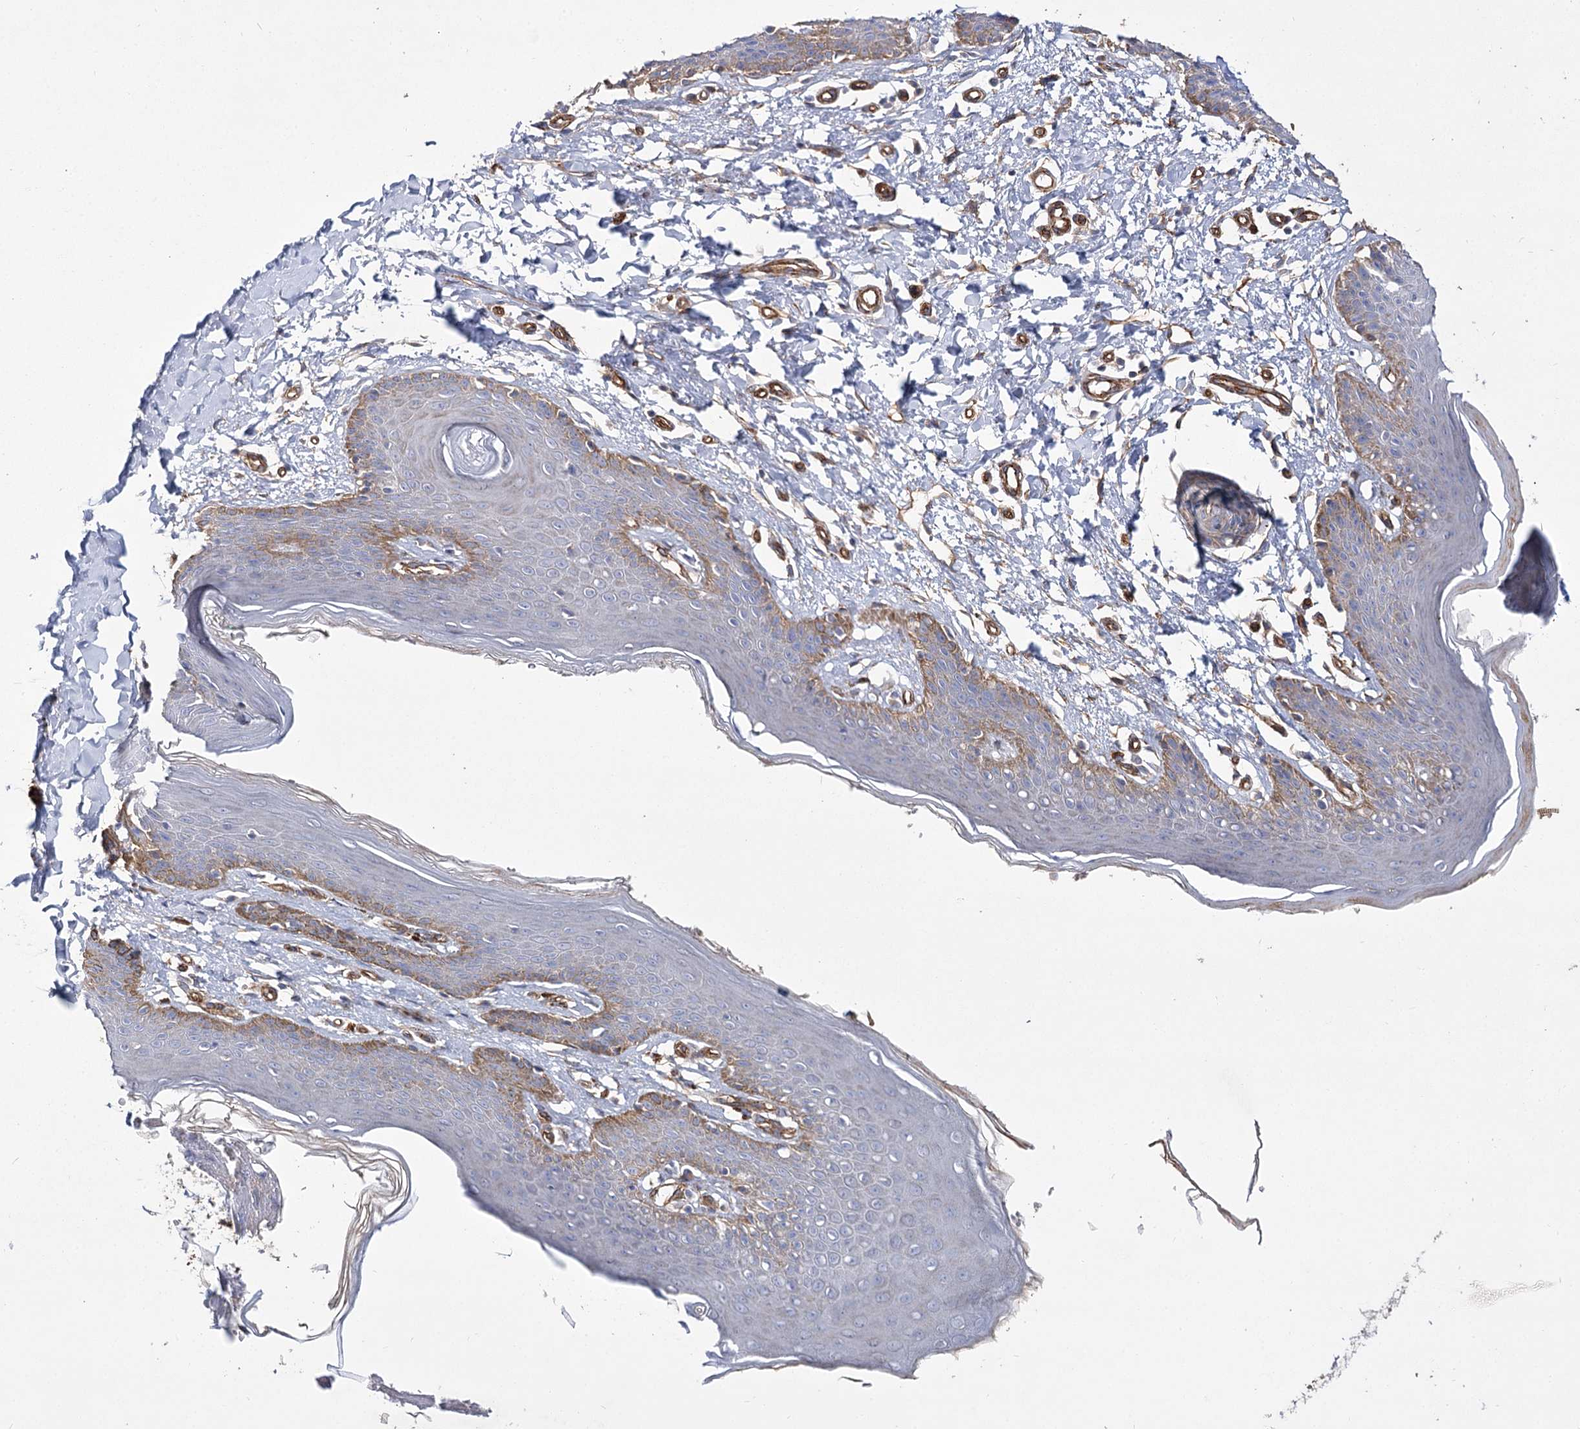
{"staining": {"intensity": "moderate", "quantity": "25%-75%", "location": "cytoplasmic/membranous"}, "tissue": "skin", "cell_type": "Epidermal cells", "image_type": "normal", "snomed": [{"axis": "morphology", "description": "Normal tissue, NOS"}, {"axis": "topography", "description": "Vulva"}], "caption": "Immunohistochemistry (DAB) staining of unremarkable skin reveals moderate cytoplasmic/membranous protein staining in approximately 25%-75% of epidermal cells. (Brightfield microscopy of DAB IHC at high magnification).", "gene": "TMEM164", "patient": {"sex": "female", "age": 66}}